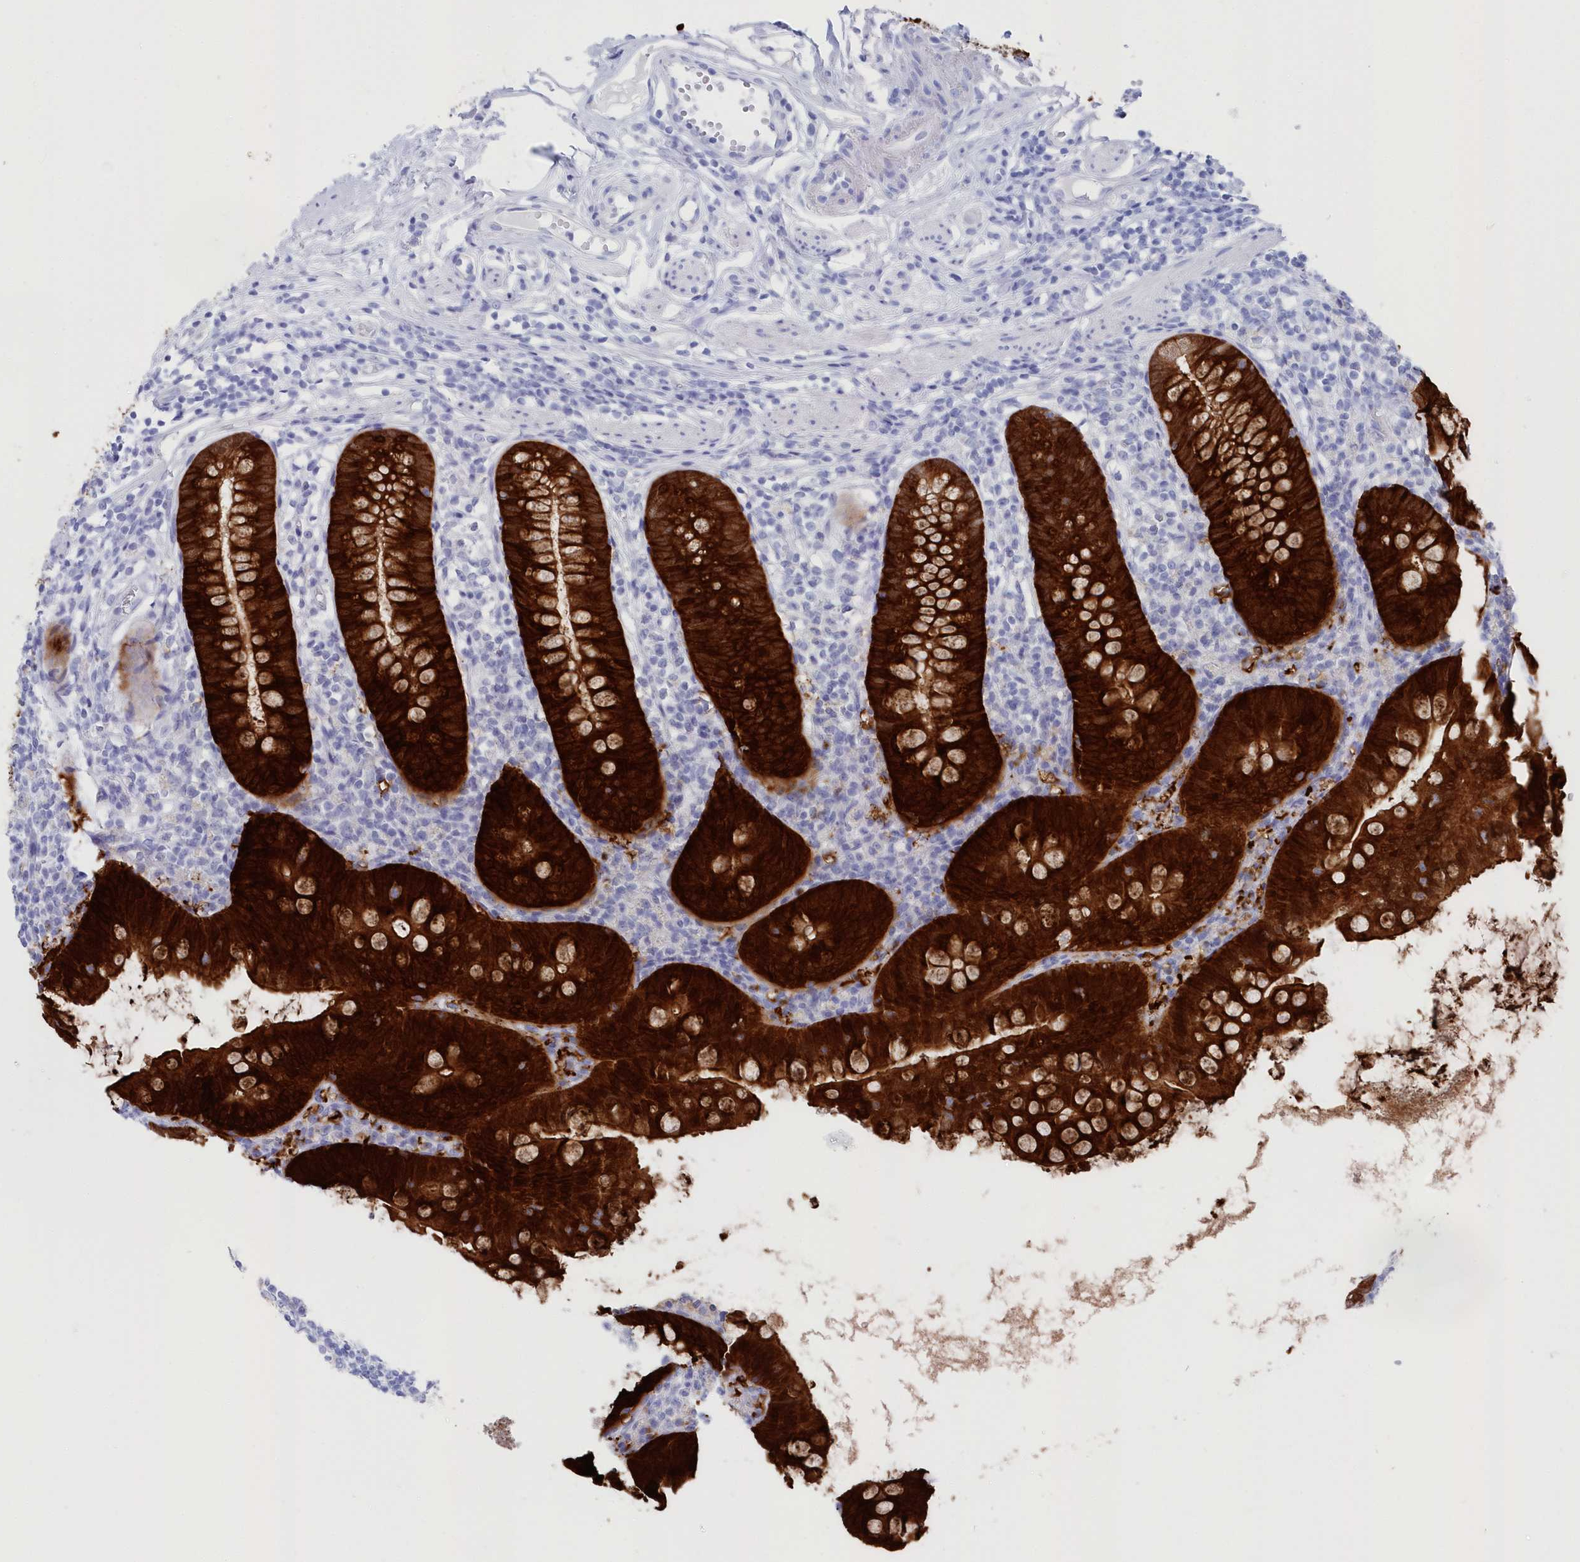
{"staining": {"intensity": "strong", "quantity": ">75%", "location": "cytoplasmic/membranous"}, "tissue": "appendix", "cell_type": "Glandular cells", "image_type": "normal", "snomed": [{"axis": "morphology", "description": "Normal tissue, NOS"}, {"axis": "topography", "description": "Appendix"}], "caption": "The histopathology image exhibits staining of unremarkable appendix, revealing strong cytoplasmic/membranous protein positivity (brown color) within glandular cells.", "gene": "CSNK1G2", "patient": {"sex": "female", "age": 62}}